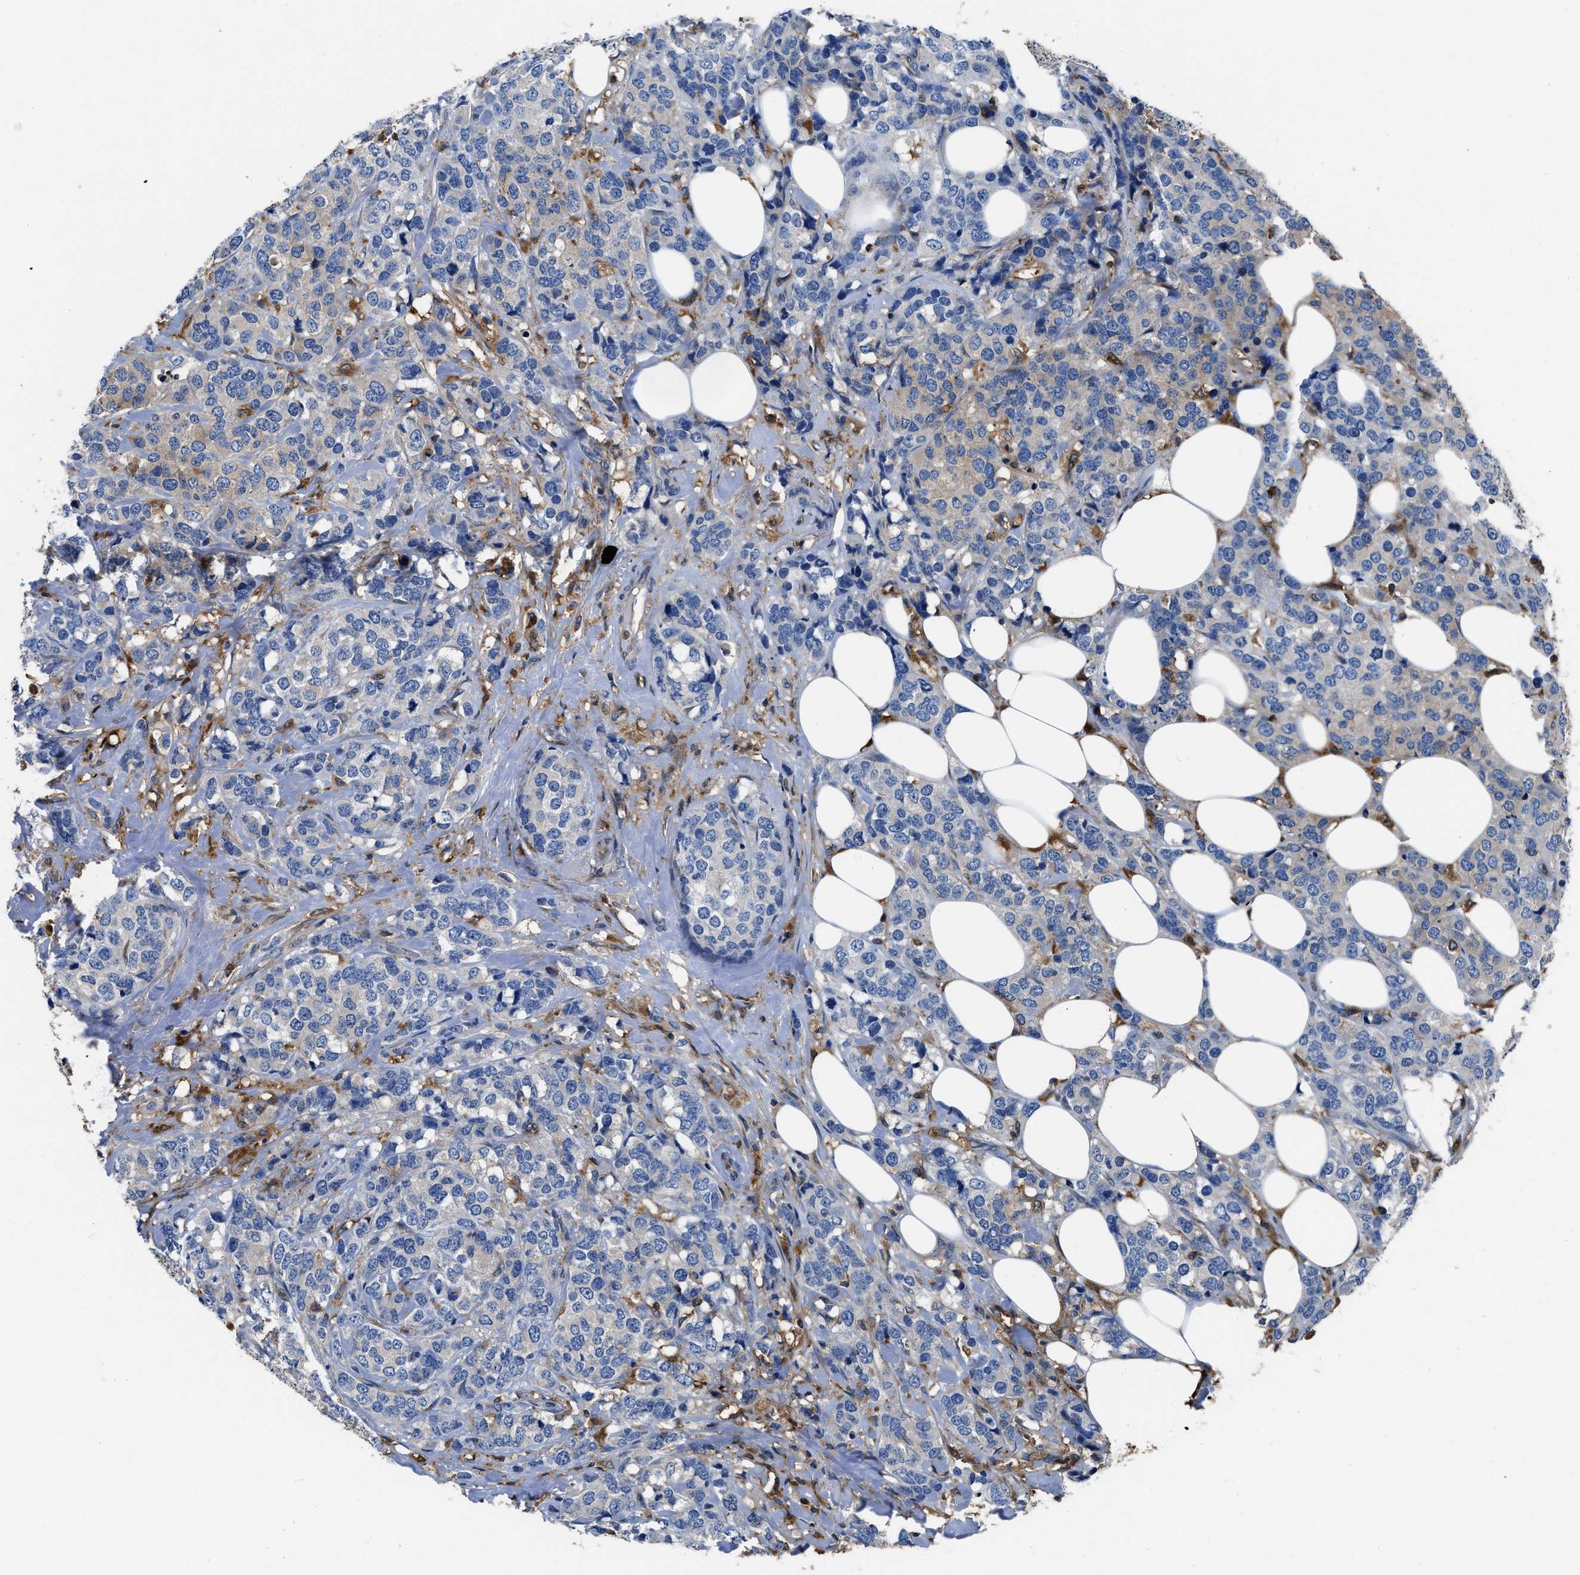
{"staining": {"intensity": "negative", "quantity": "none", "location": "none"}, "tissue": "breast cancer", "cell_type": "Tumor cells", "image_type": "cancer", "snomed": [{"axis": "morphology", "description": "Lobular carcinoma"}, {"axis": "topography", "description": "Breast"}], "caption": "IHC micrograph of human lobular carcinoma (breast) stained for a protein (brown), which demonstrates no expression in tumor cells. Brightfield microscopy of IHC stained with DAB (brown) and hematoxylin (blue), captured at high magnification.", "gene": "PKM", "patient": {"sex": "female", "age": 59}}